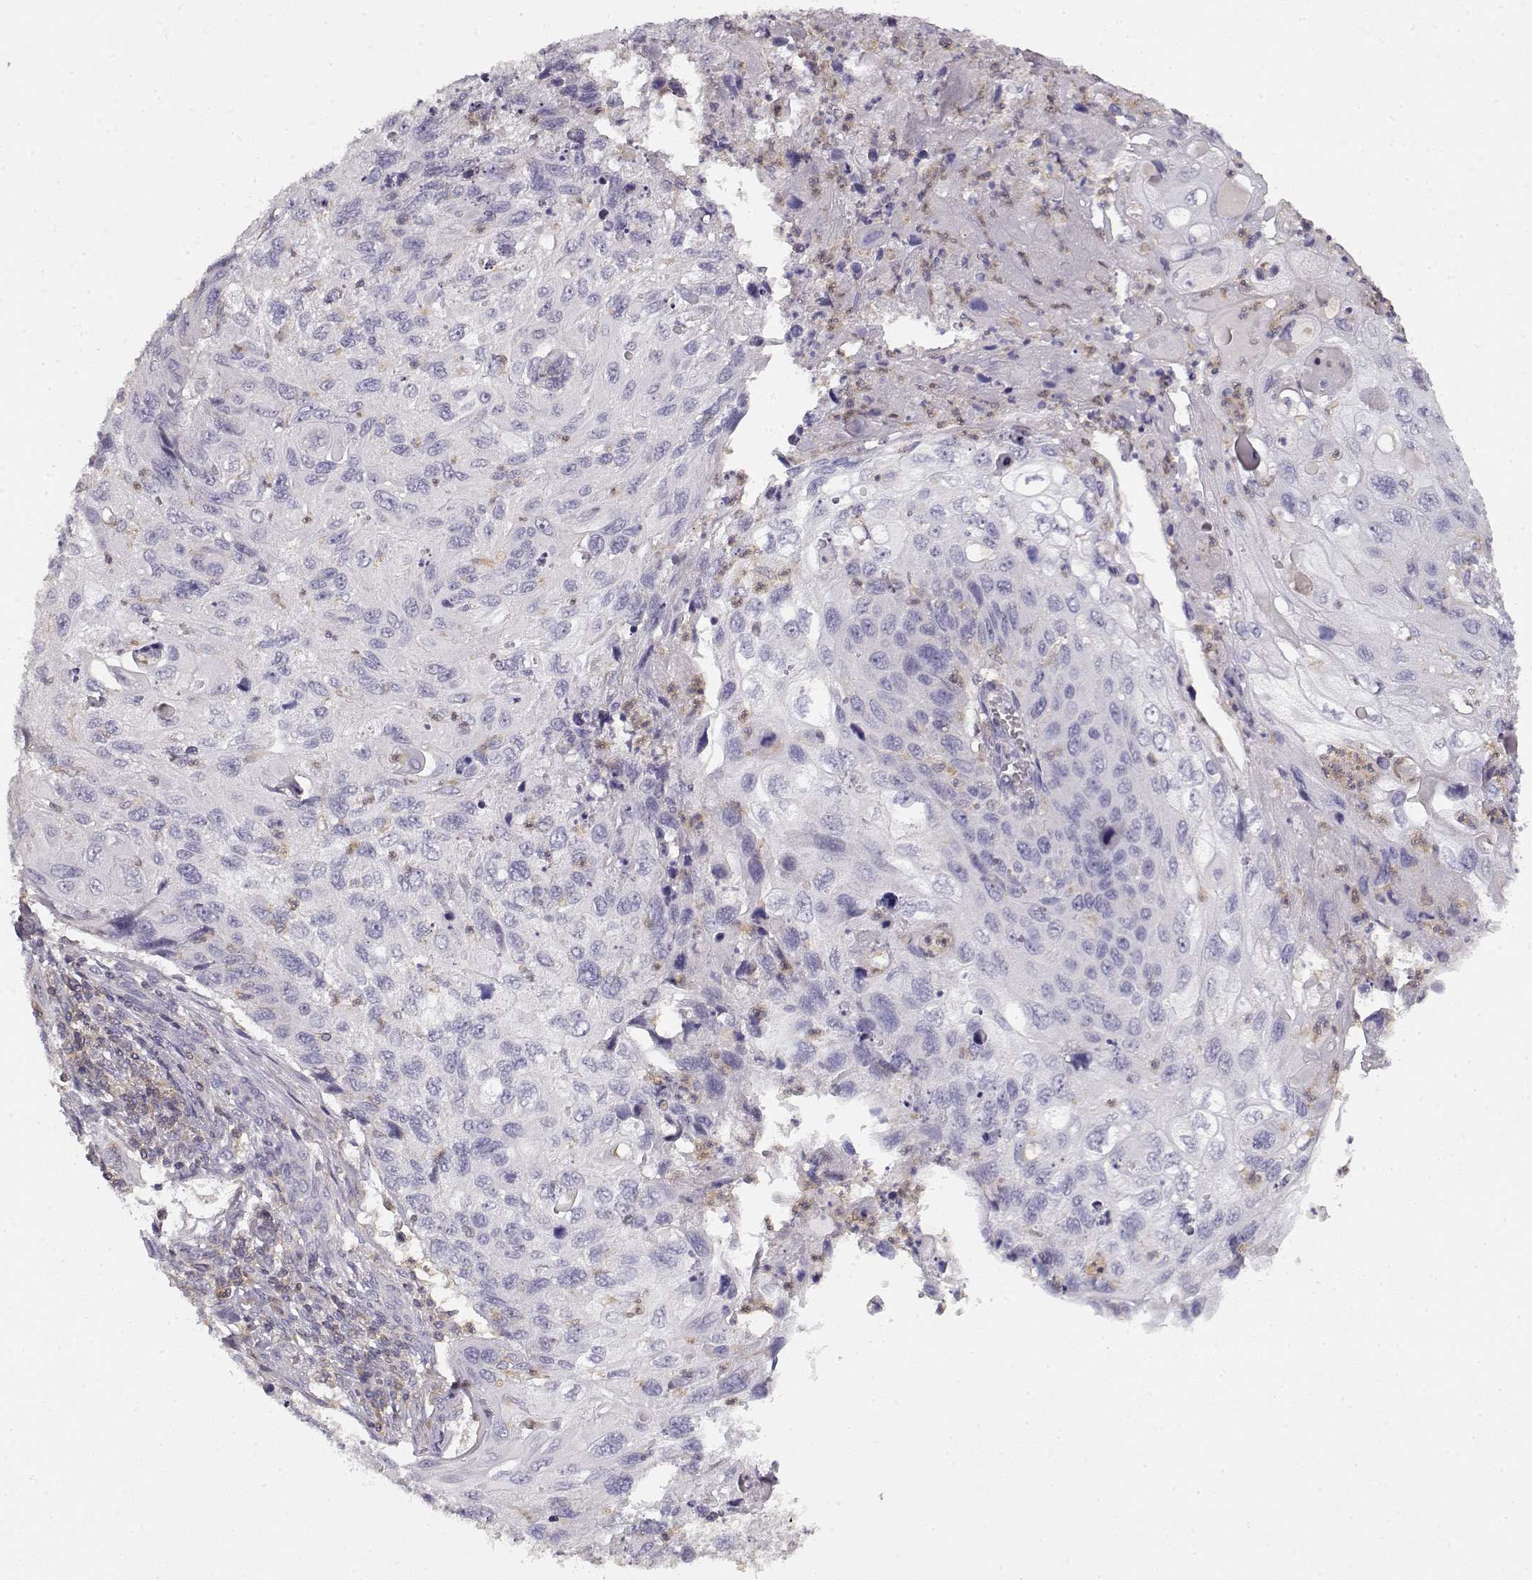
{"staining": {"intensity": "negative", "quantity": "none", "location": "none"}, "tissue": "cervical cancer", "cell_type": "Tumor cells", "image_type": "cancer", "snomed": [{"axis": "morphology", "description": "Squamous cell carcinoma, NOS"}, {"axis": "topography", "description": "Cervix"}], "caption": "Immunohistochemistry (IHC) histopathology image of squamous cell carcinoma (cervical) stained for a protein (brown), which displays no staining in tumor cells.", "gene": "VAV1", "patient": {"sex": "female", "age": 70}}